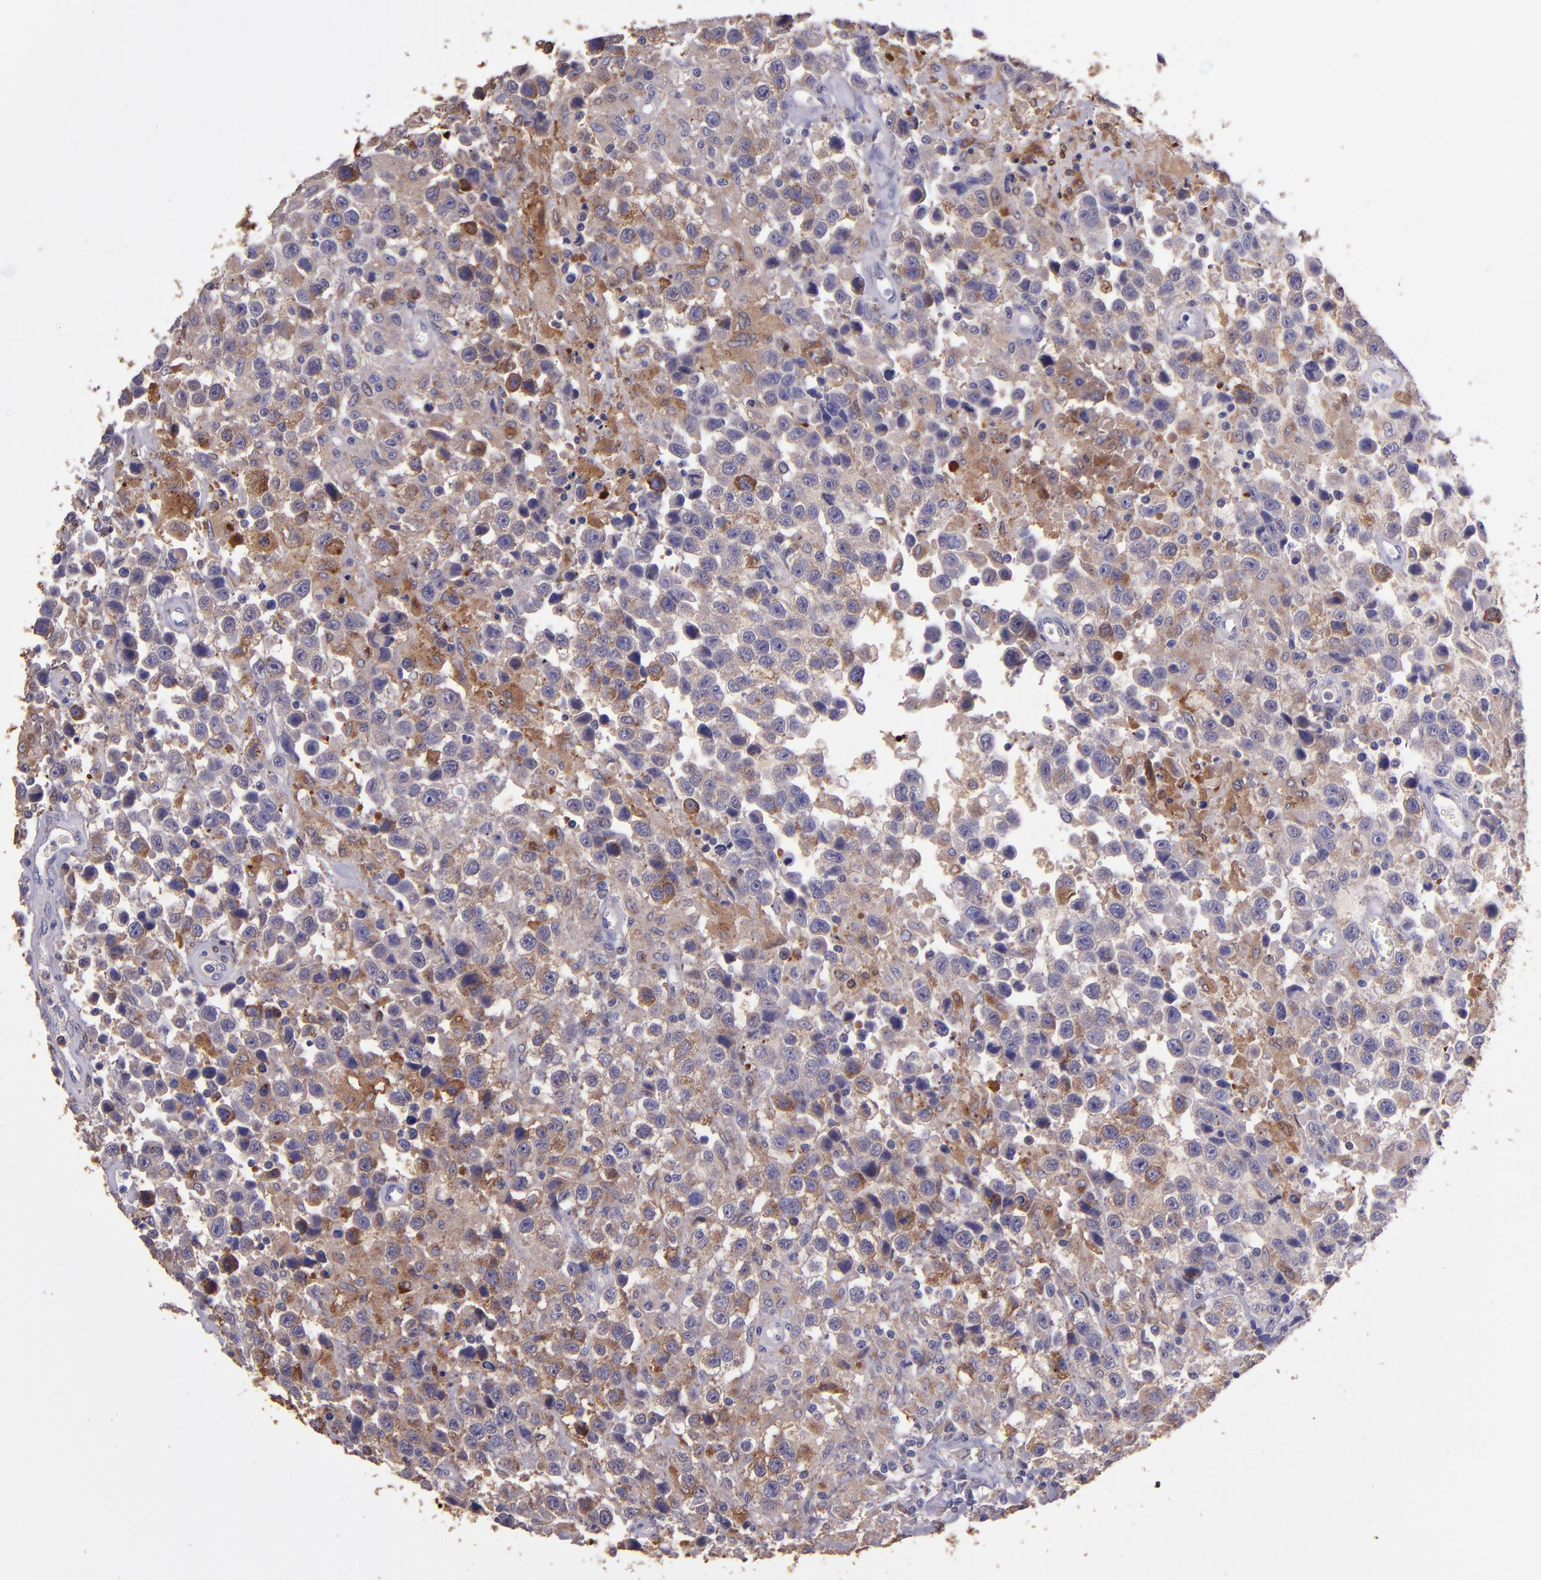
{"staining": {"intensity": "moderate", "quantity": "25%-75%", "location": "cytoplasmic/membranous"}, "tissue": "testis cancer", "cell_type": "Tumor cells", "image_type": "cancer", "snomed": [{"axis": "morphology", "description": "Seminoma, NOS"}, {"axis": "topography", "description": "Testis"}], "caption": "There is medium levels of moderate cytoplasmic/membranous staining in tumor cells of testis cancer (seminoma), as demonstrated by immunohistochemical staining (brown color).", "gene": "WASHC1", "patient": {"sex": "male", "age": 43}}